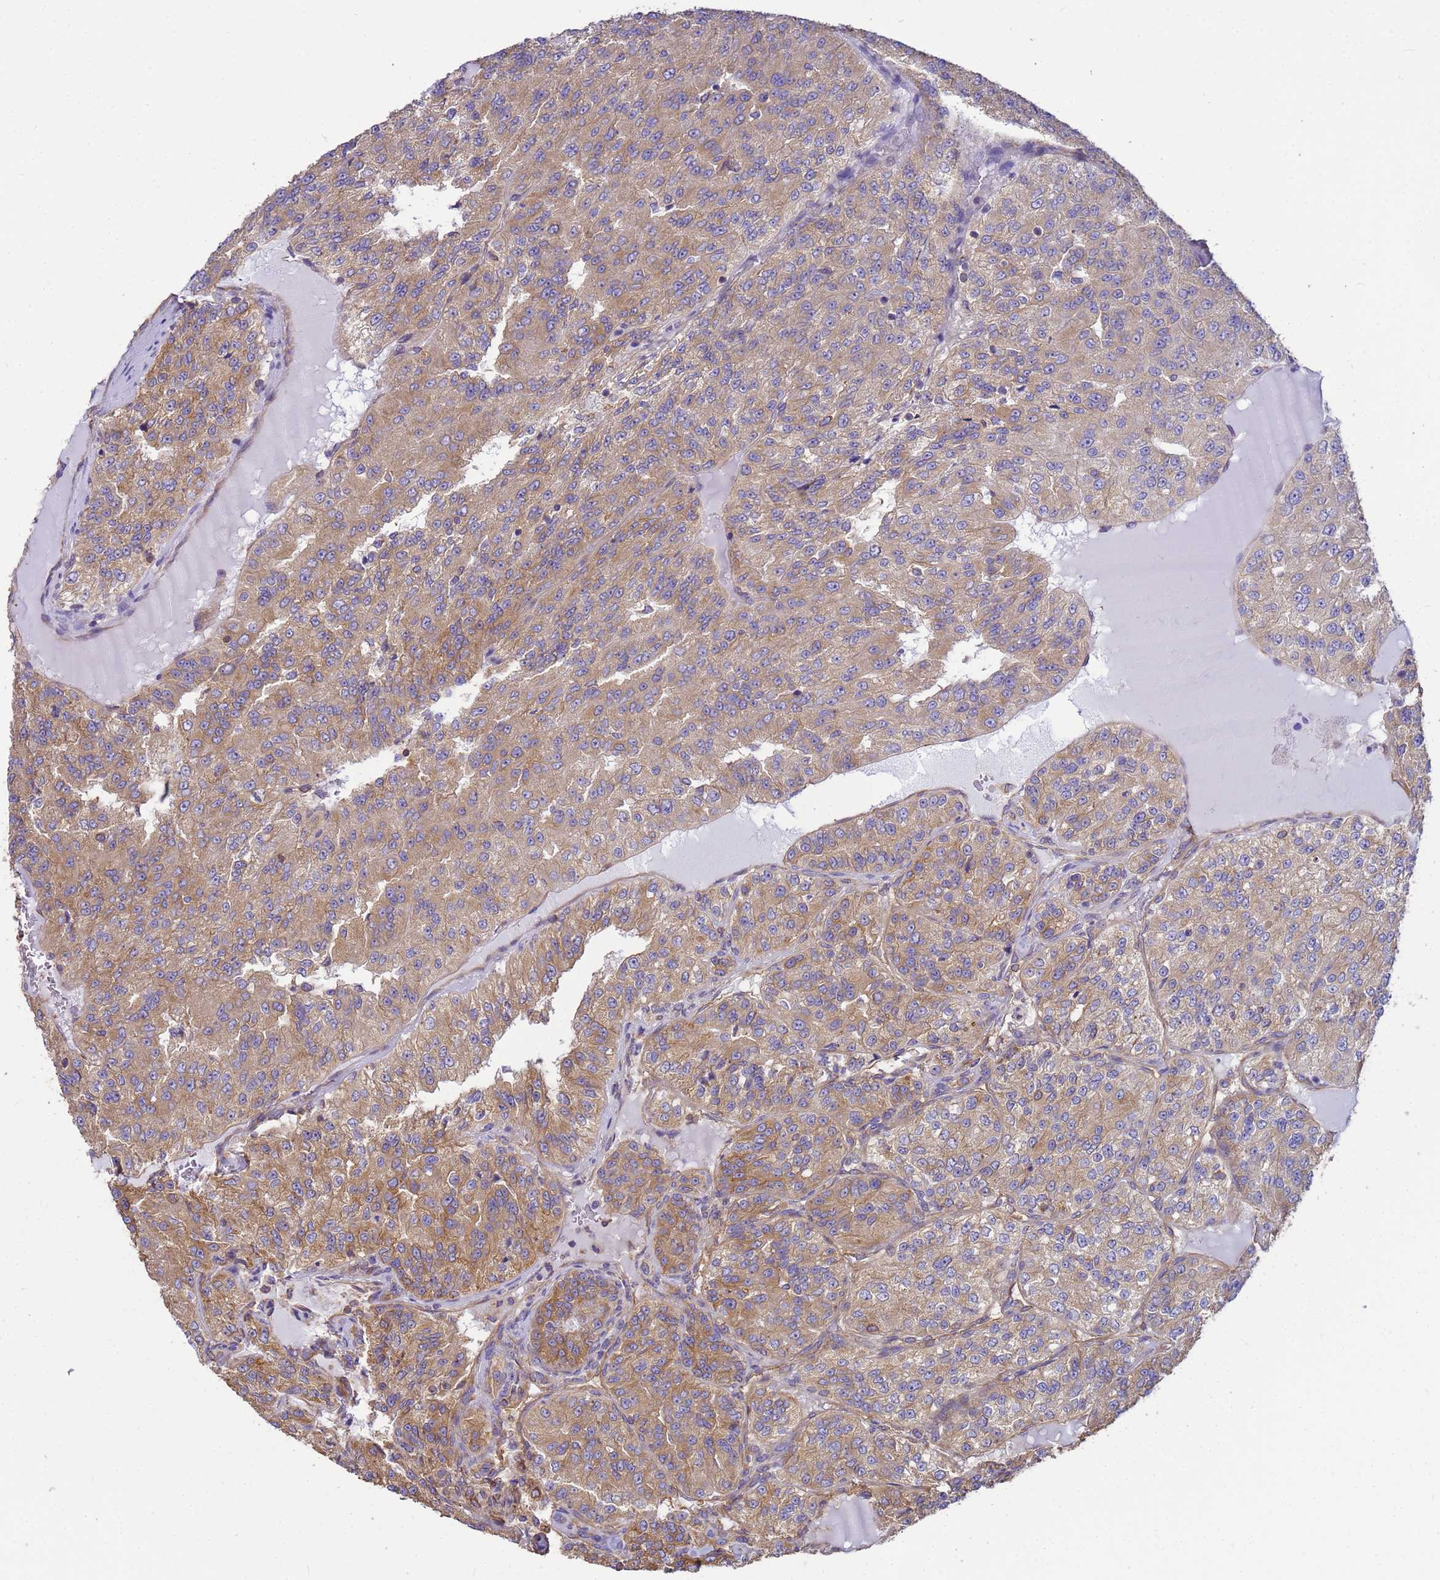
{"staining": {"intensity": "moderate", "quantity": "25%-75%", "location": "cytoplasmic/membranous"}, "tissue": "renal cancer", "cell_type": "Tumor cells", "image_type": "cancer", "snomed": [{"axis": "morphology", "description": "Adenocarcinoma, NOS"}, {"axis": "topography", "description": "Kidney"}], "caption": "This photomicrograph displays immunohistochemistry (IHC) staining of adenocarcinoma (renal), with medium moderate cytoplasmic/membranous positivity in about 25%-75% of tumor cells.", "gene": "TUBB1", "patient": {"sex": "female", "age": 63}}